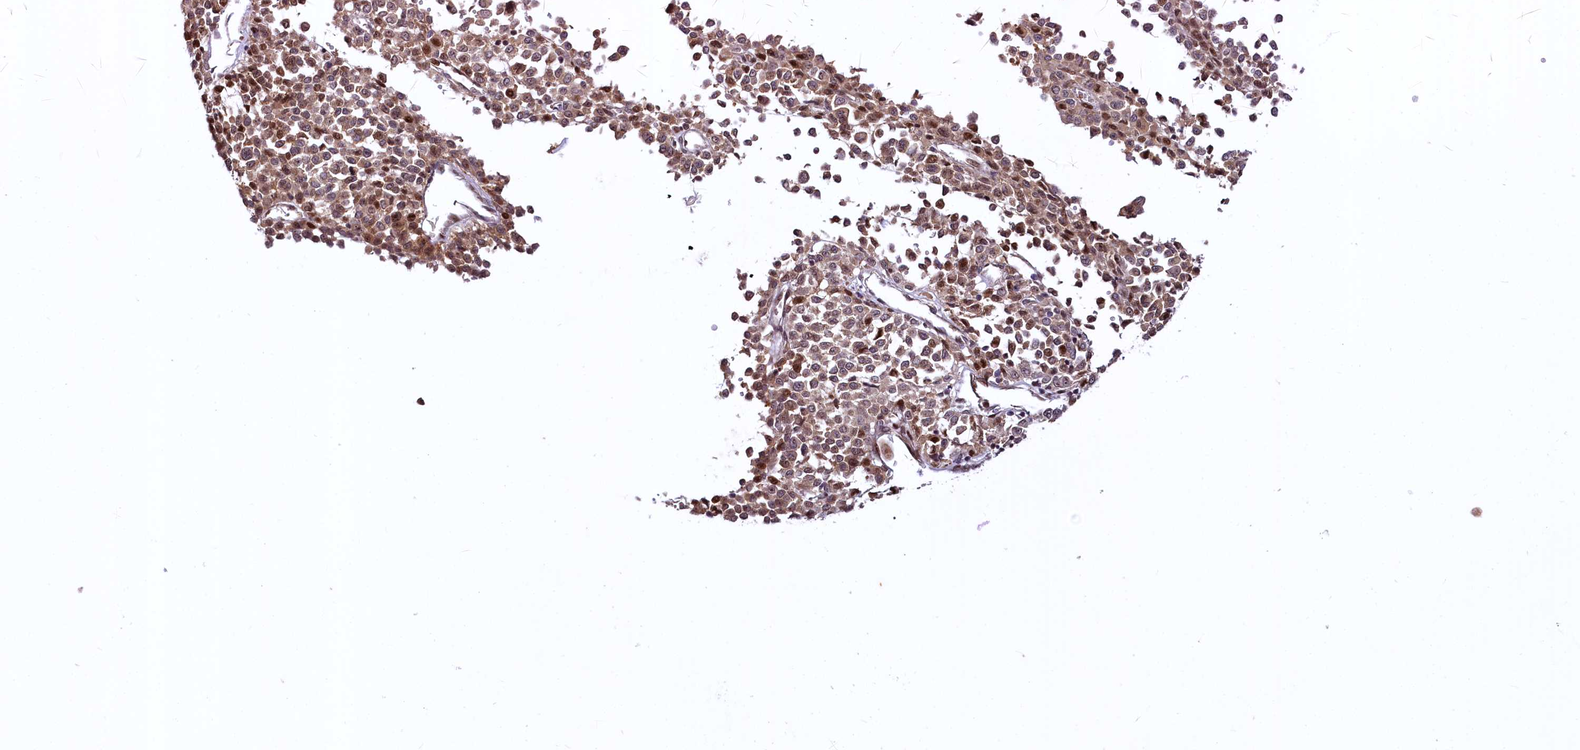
{"staining": {"intensity": "moderate", "quantity": ">75%", "location": "cytoplasmic/membranous,nuclear"}, "tissue": "melanoma", "cell_type": "Tumor cells", "image_type": "cancer", "snomed": [{"axis": "morphology", "description": "Malignant melanoma, Metastatic site"}, {"axis": "topography", "description": "Pancreas"}], "caption": "Moderate cytoplasmic/membranous and nuclear protein staining is identified in about >75% of tumor cells in malignant melanoma (metastatic site). (brown staining indicates protein expression, while blue staining denotes nuclei).", "gene": "N4BP2L1", "patient": {"sex": "female", "age": 30}}